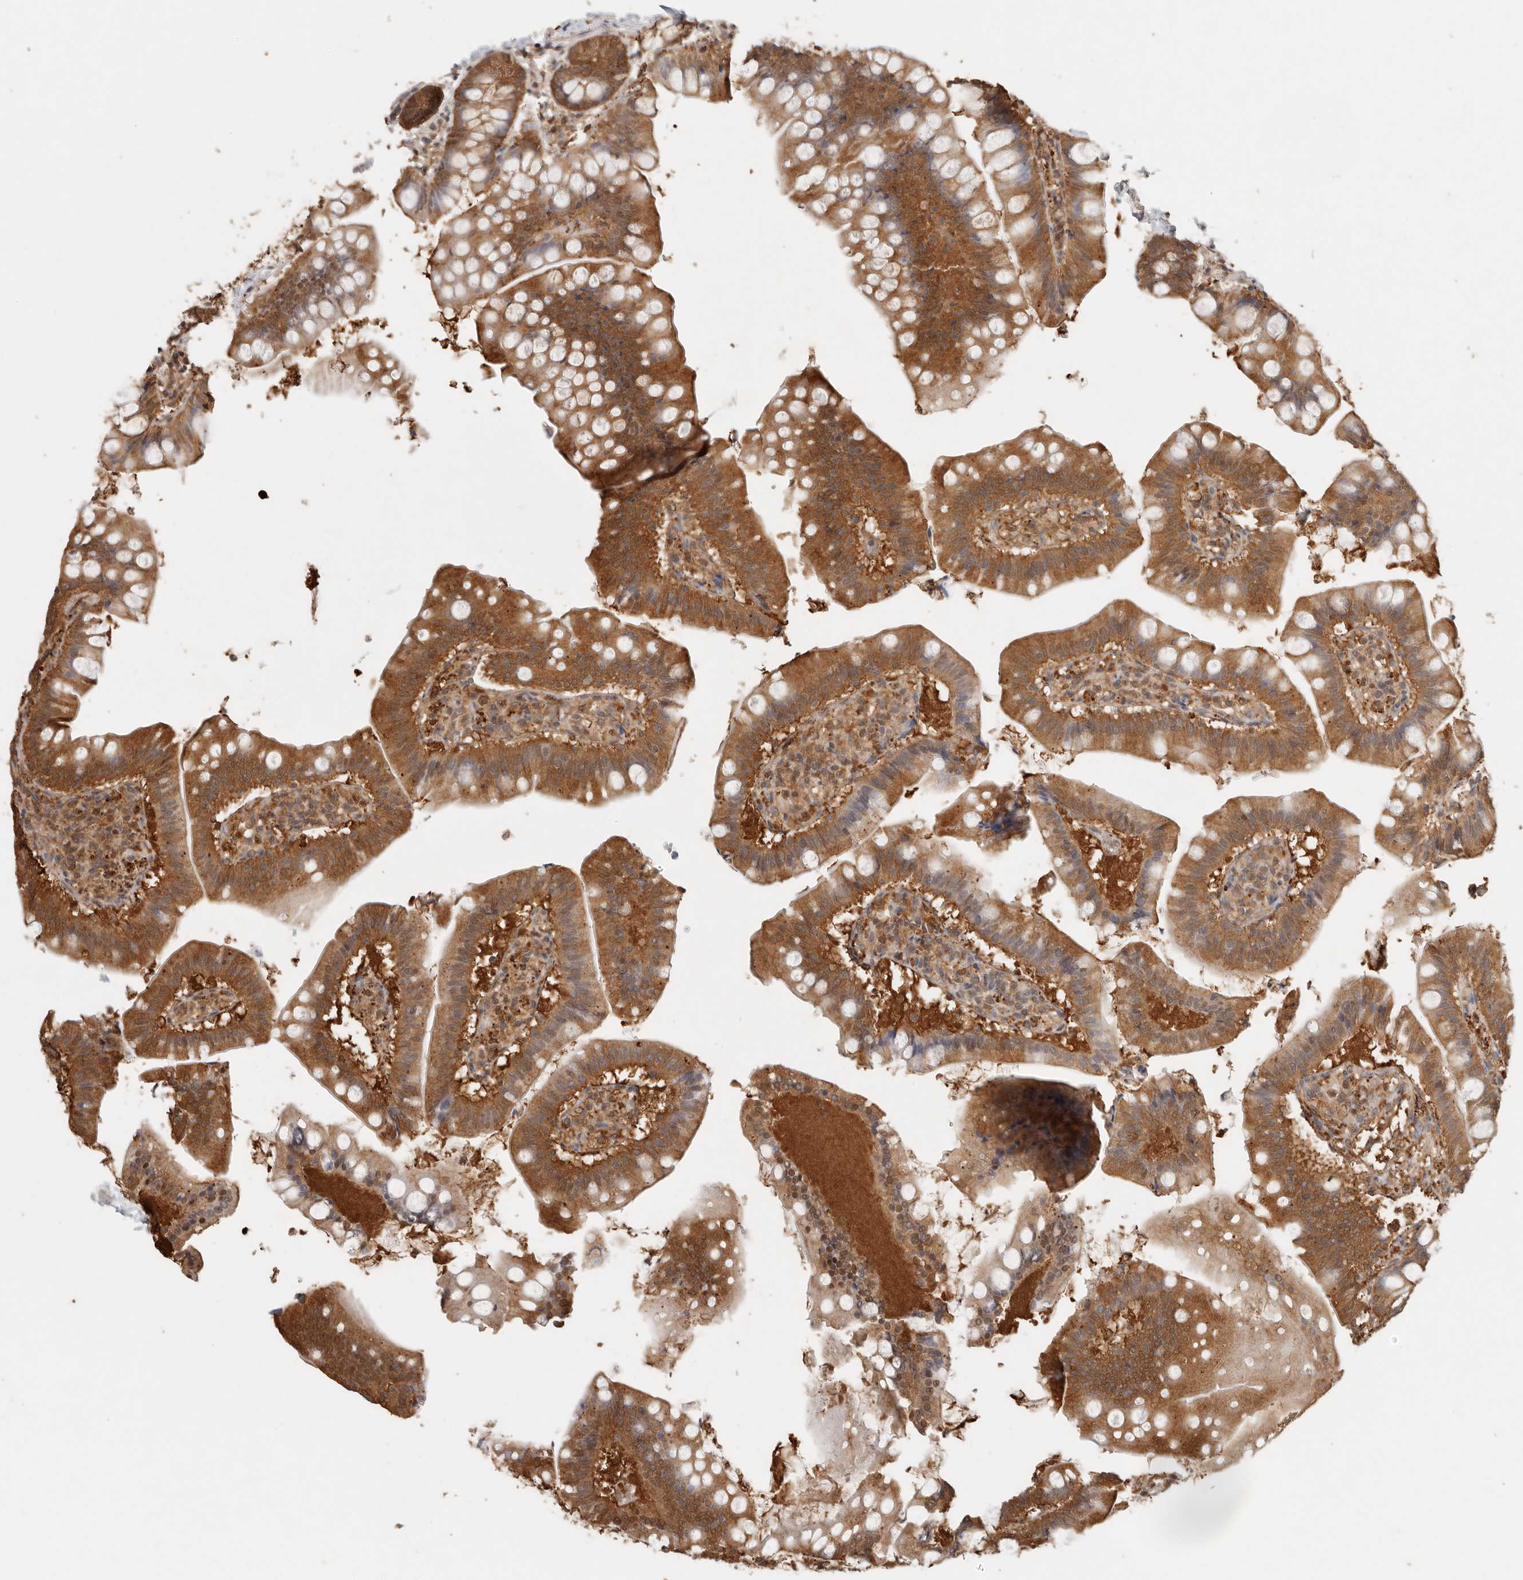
{"staining": {"intensity": "moderate", "quantity": "25%-75%", "location": "cytoplasmic/membranous"}, "tissue": "small intestine", "cell_type": "Glandular cells", "image_type": "normal", "snomed": [{"axis": "morphology", "description": "Normal tissue, NOS"}, {"axis": "topography", "description": "Small intestine"}], "caption": "High-magnification brightfield microscopy of normal small intestine stained with DAB (3,3'-diaminobenzidine) (brown) and counterstained with hematoxylin (blue). glandular cells exhibit moderate cytoplasmic/membranous positivity is present in about25%-75% of cells.", "gene": "PSMA5", "patient": {"sex": "male", "age": 7}}